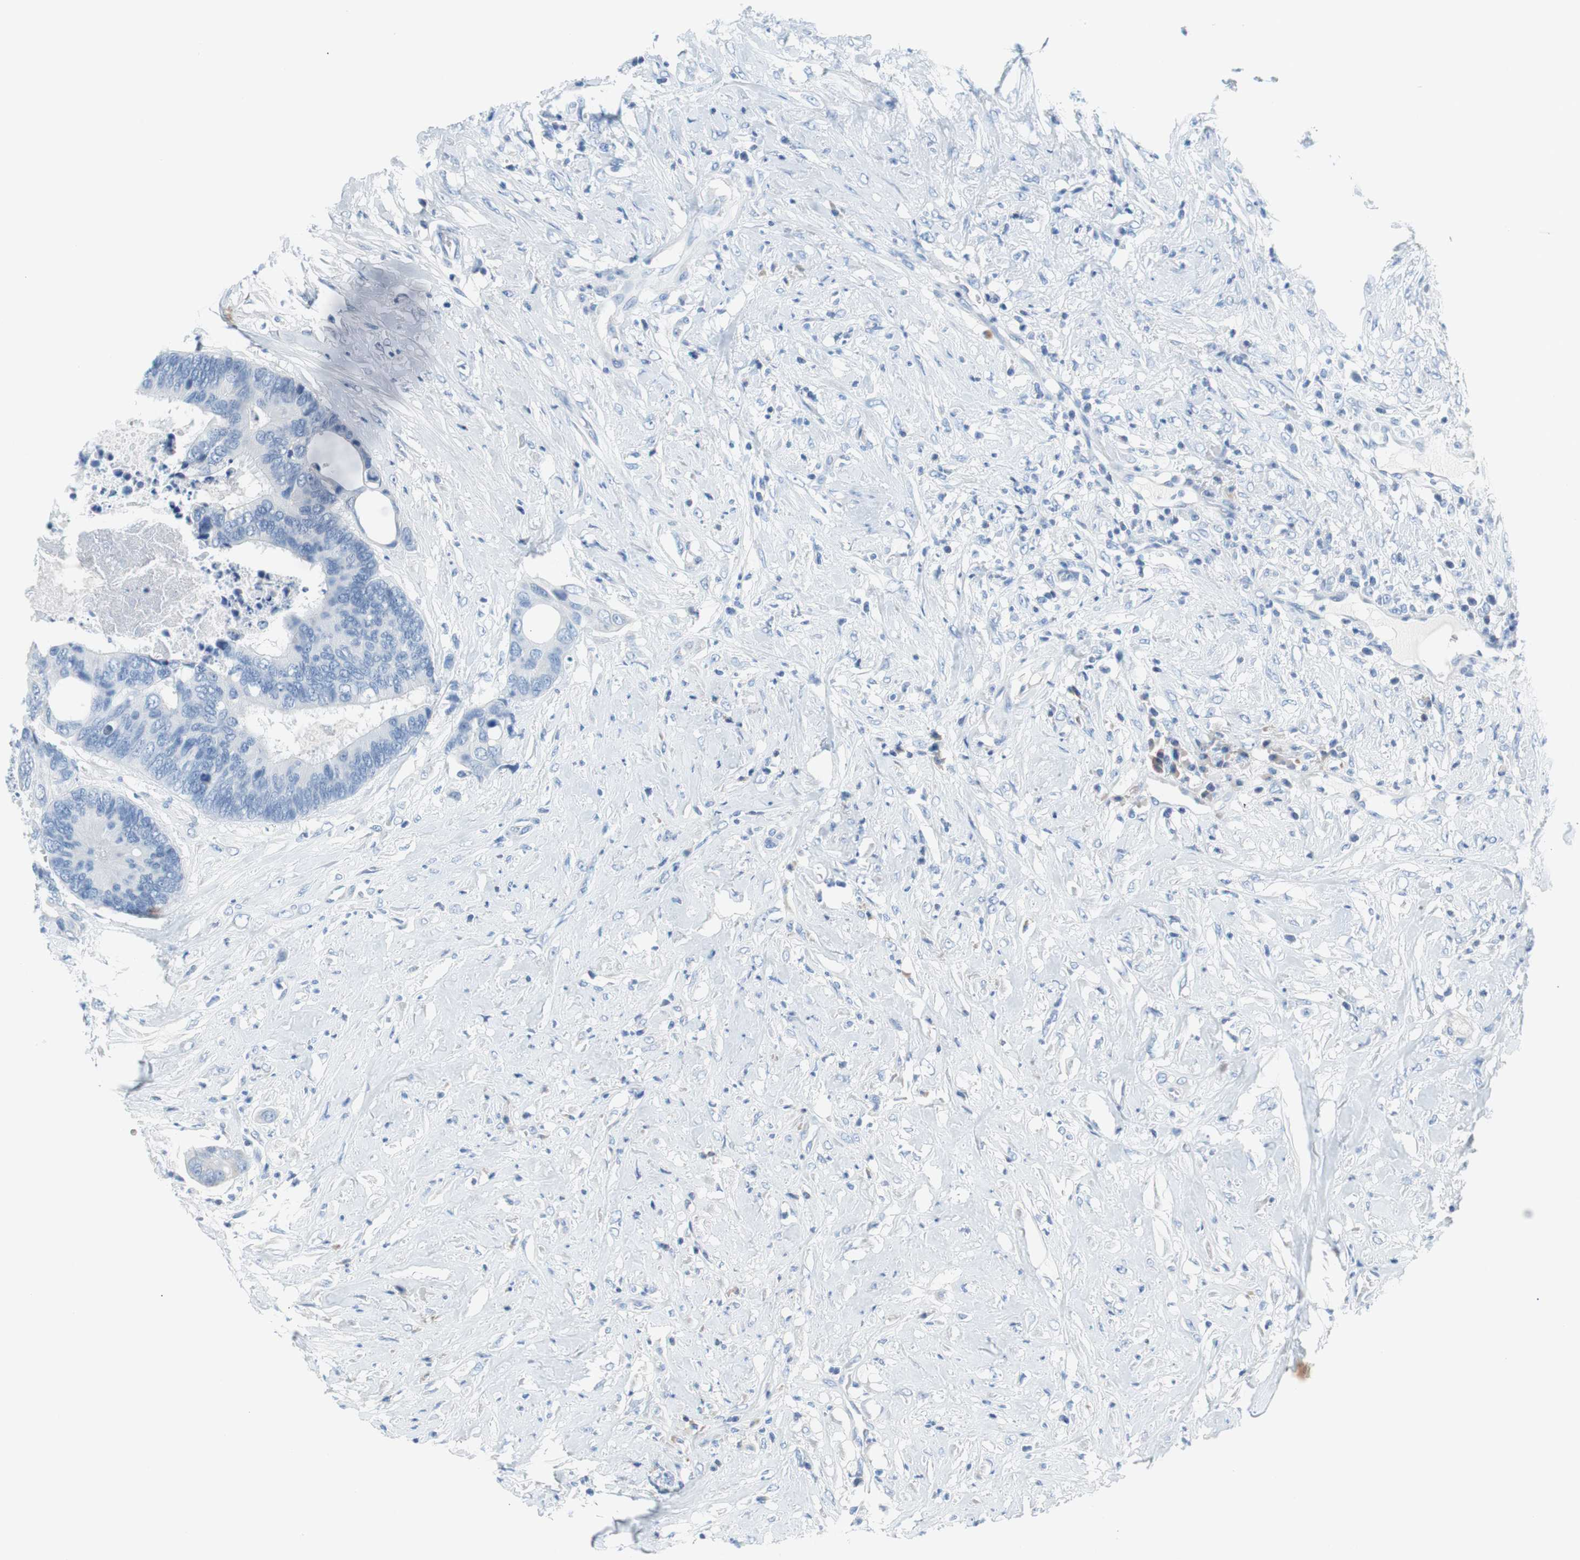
{"staining": {"intensity": "negative", "quantity": "none", "location": "none"}, "tissue": "colorectal cancer", "cell_type": "Tumor cells", "image_type": "cancer", "snomed": [{"axis": "morphology", "description": "Adenocarcinoma, NOS"}, {"axis": "topography", "description": "Rectum"}], "caption": "Immunohistochemical staining of human colorectal cancer (adenocarcinoma) reveals no significant staining in tumor cells.", "gene": "MYH1", "patient": {"sex": "male", "age": 55}}